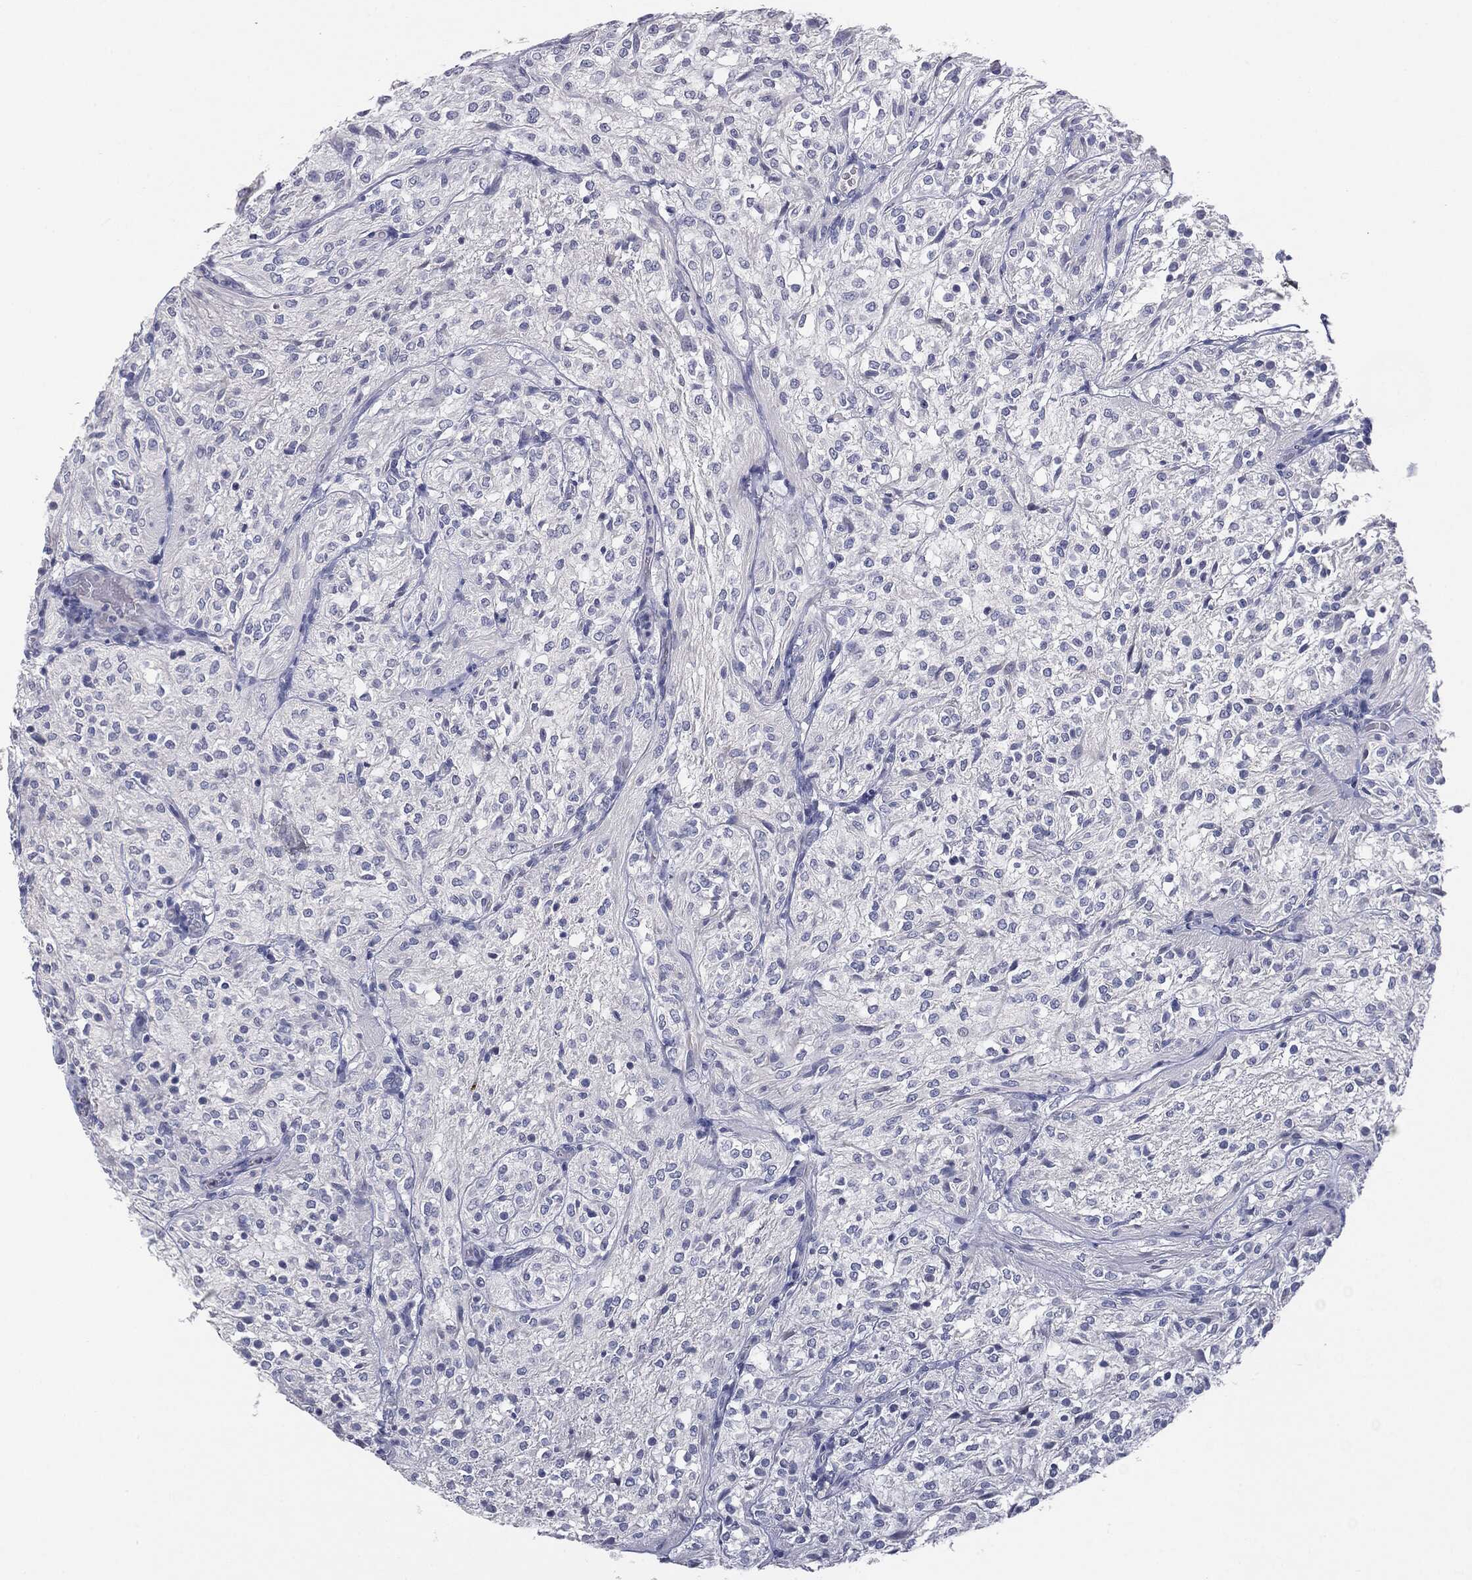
{"staining": {"intensity": "negative", "quantity": "none", "location": "none"}, "tissue": "glioma", "cell_type": "Tumor cells", "image_type": "cancer", "snomed": [{"axis": "morphology", "description": "Glioma, malignant, Low grade"}, {"axis": "topography", "description": "Brain"}], "caption": "Protein analysis of malignant low-grade glioma shows no significant expression in tumor cells.", "gene": "MUC1", "patient": {"sex": "male", "age": 3}}